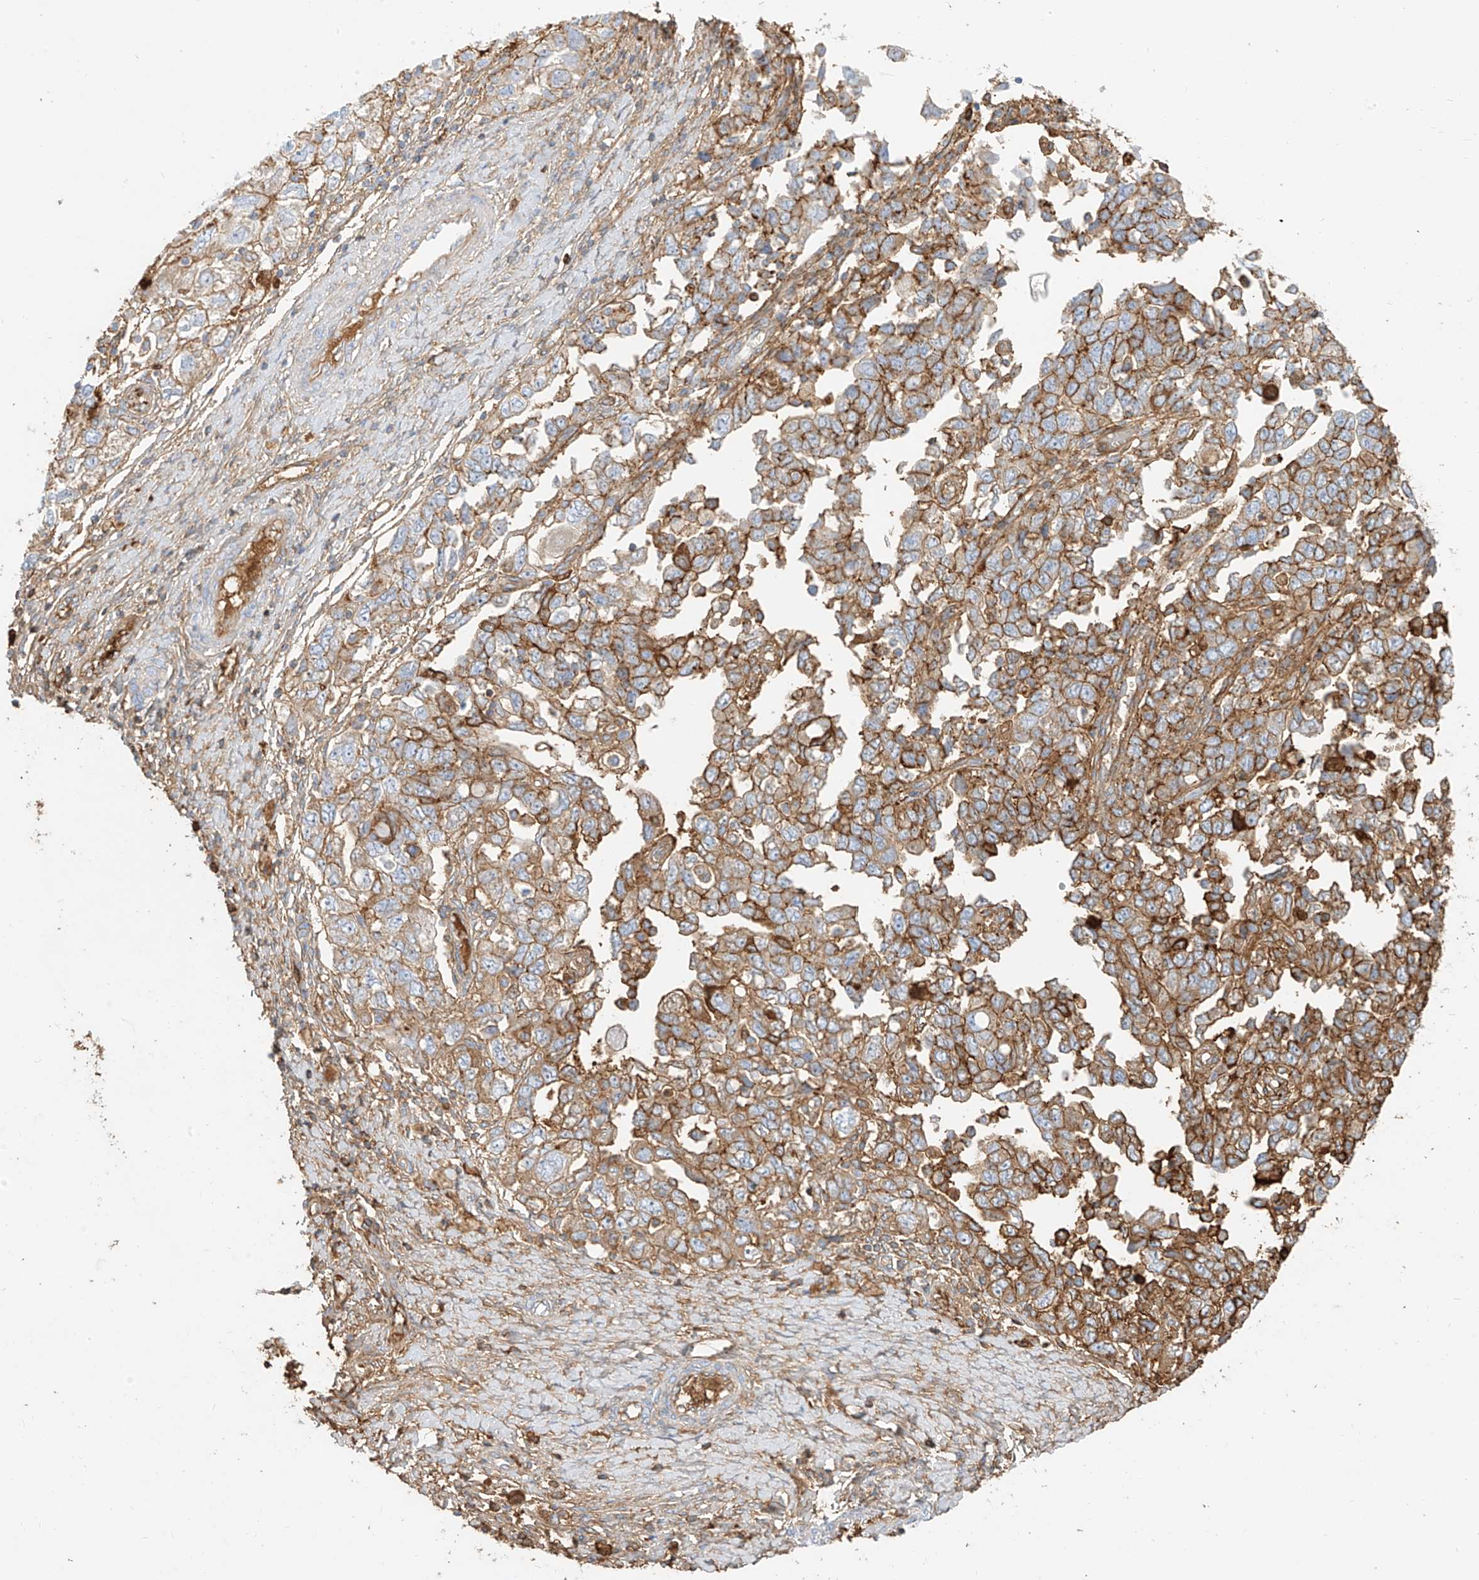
{"staining": {"intensity": "moderate", "quantity": ">75%", "location": "cytoplasmic/membranous"}, "tissue": "ovarian cancer", "cell_type": "Tumor cells", "image_type": "cancer", "snomed": [{"axis": "morphology", "description": "Carcinoma, NOS"}, {"axis": "morphology", "description": "Cystadenocarcinoma, serous, NOS"}, {"axis": "topography", "description": "Ovary"}], "caption": "Ovarian cancer (serous cystadenocarcinoma) stained with a brown dye displays moderate cytoplasmic/membranous positive positivity in approximately >75% of tumor cells.", "gene": "OCSTAMP", "patient": {"sex": "female", "age": 69}}